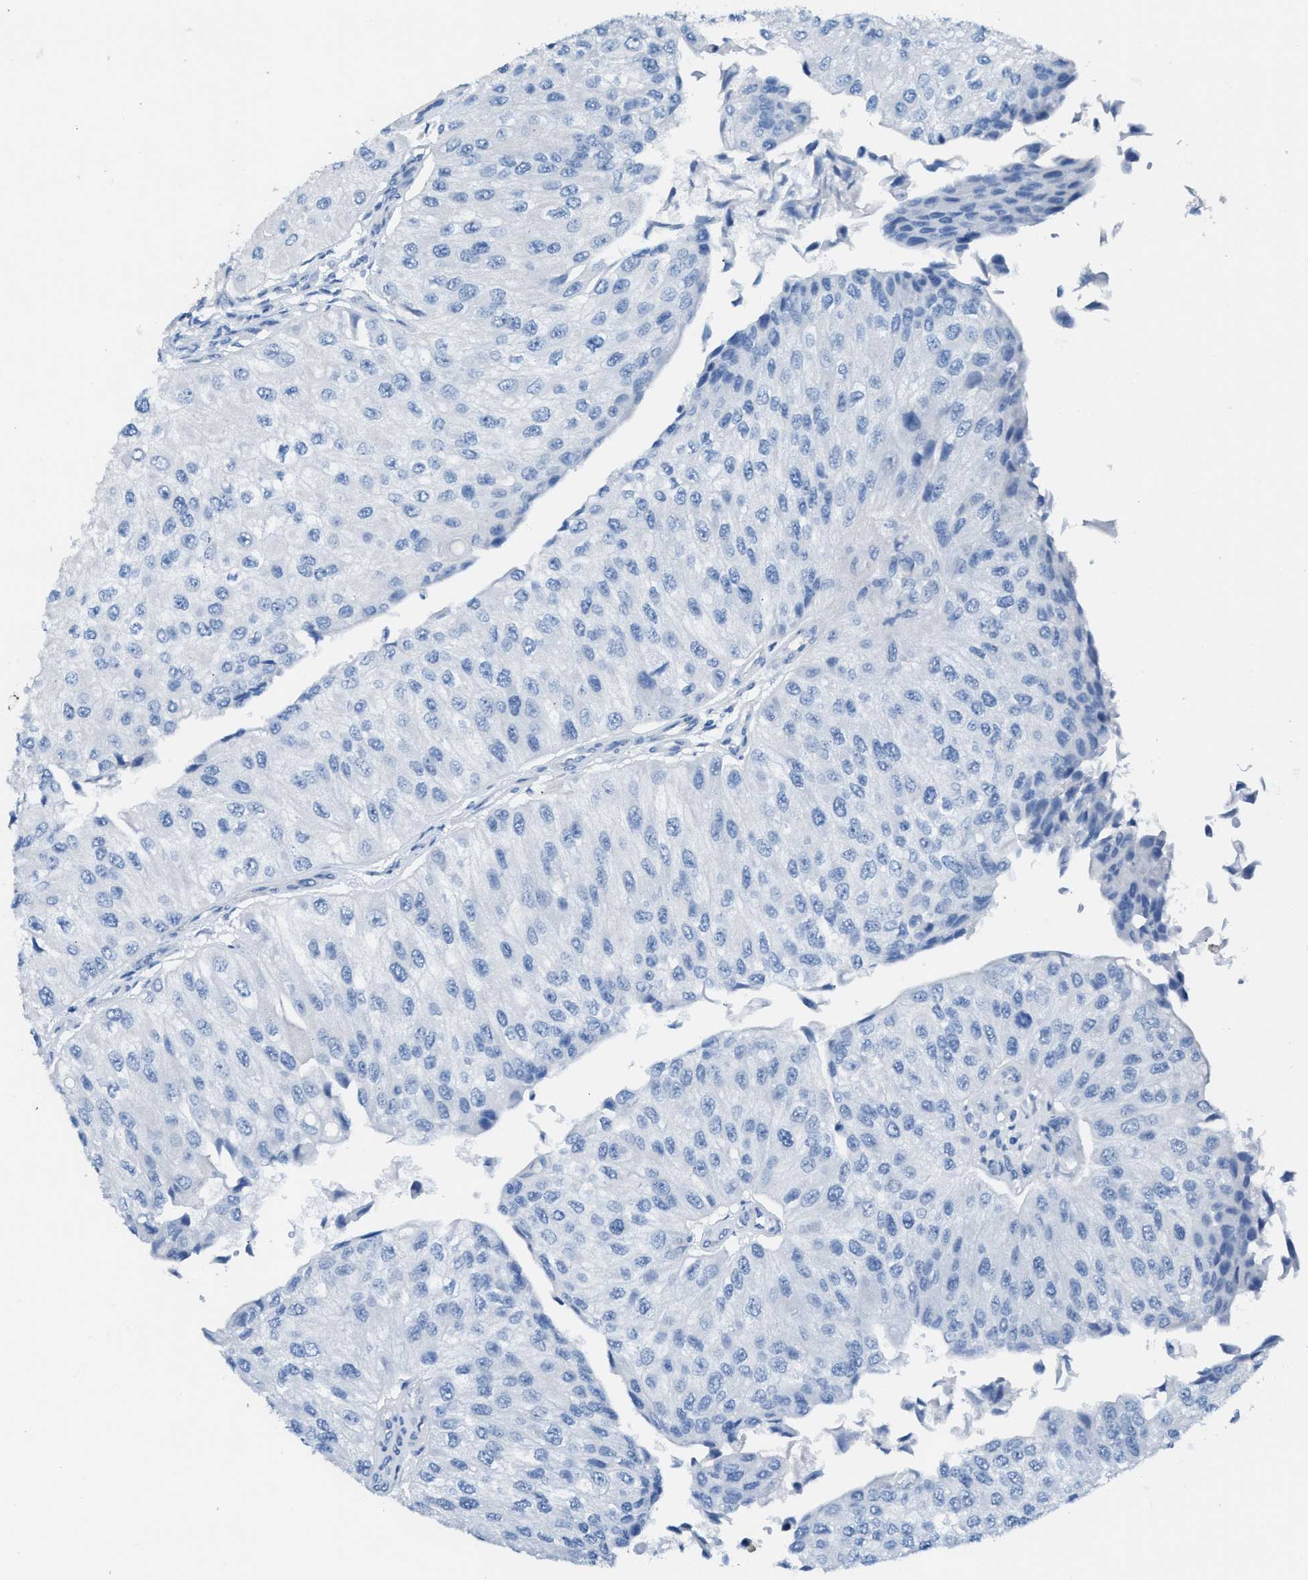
{"staining": {"intensity": "negative", "quantity": "none", "location": "none"}, "tissue": "urothelial cancer", "cell_type": "Tumor cells", "image_type": "cancer", "snomed": [{"axis": "morphology", "description": "Urothelial carcinoma, High grade"}, {"axis": "topography", "description": "Kidney"}, {"axis": "topography", "description": "Urinary bladder"}], "caption": "Immunohistochemistry photomicrograph of neoplastic tissue: urothelial carcinoma (high-grade) stained with DAB demonstrates no significant protein positivity in tumor cells.", "gene": "MPP3", "patient": {"sex": "male", "age": 77}}